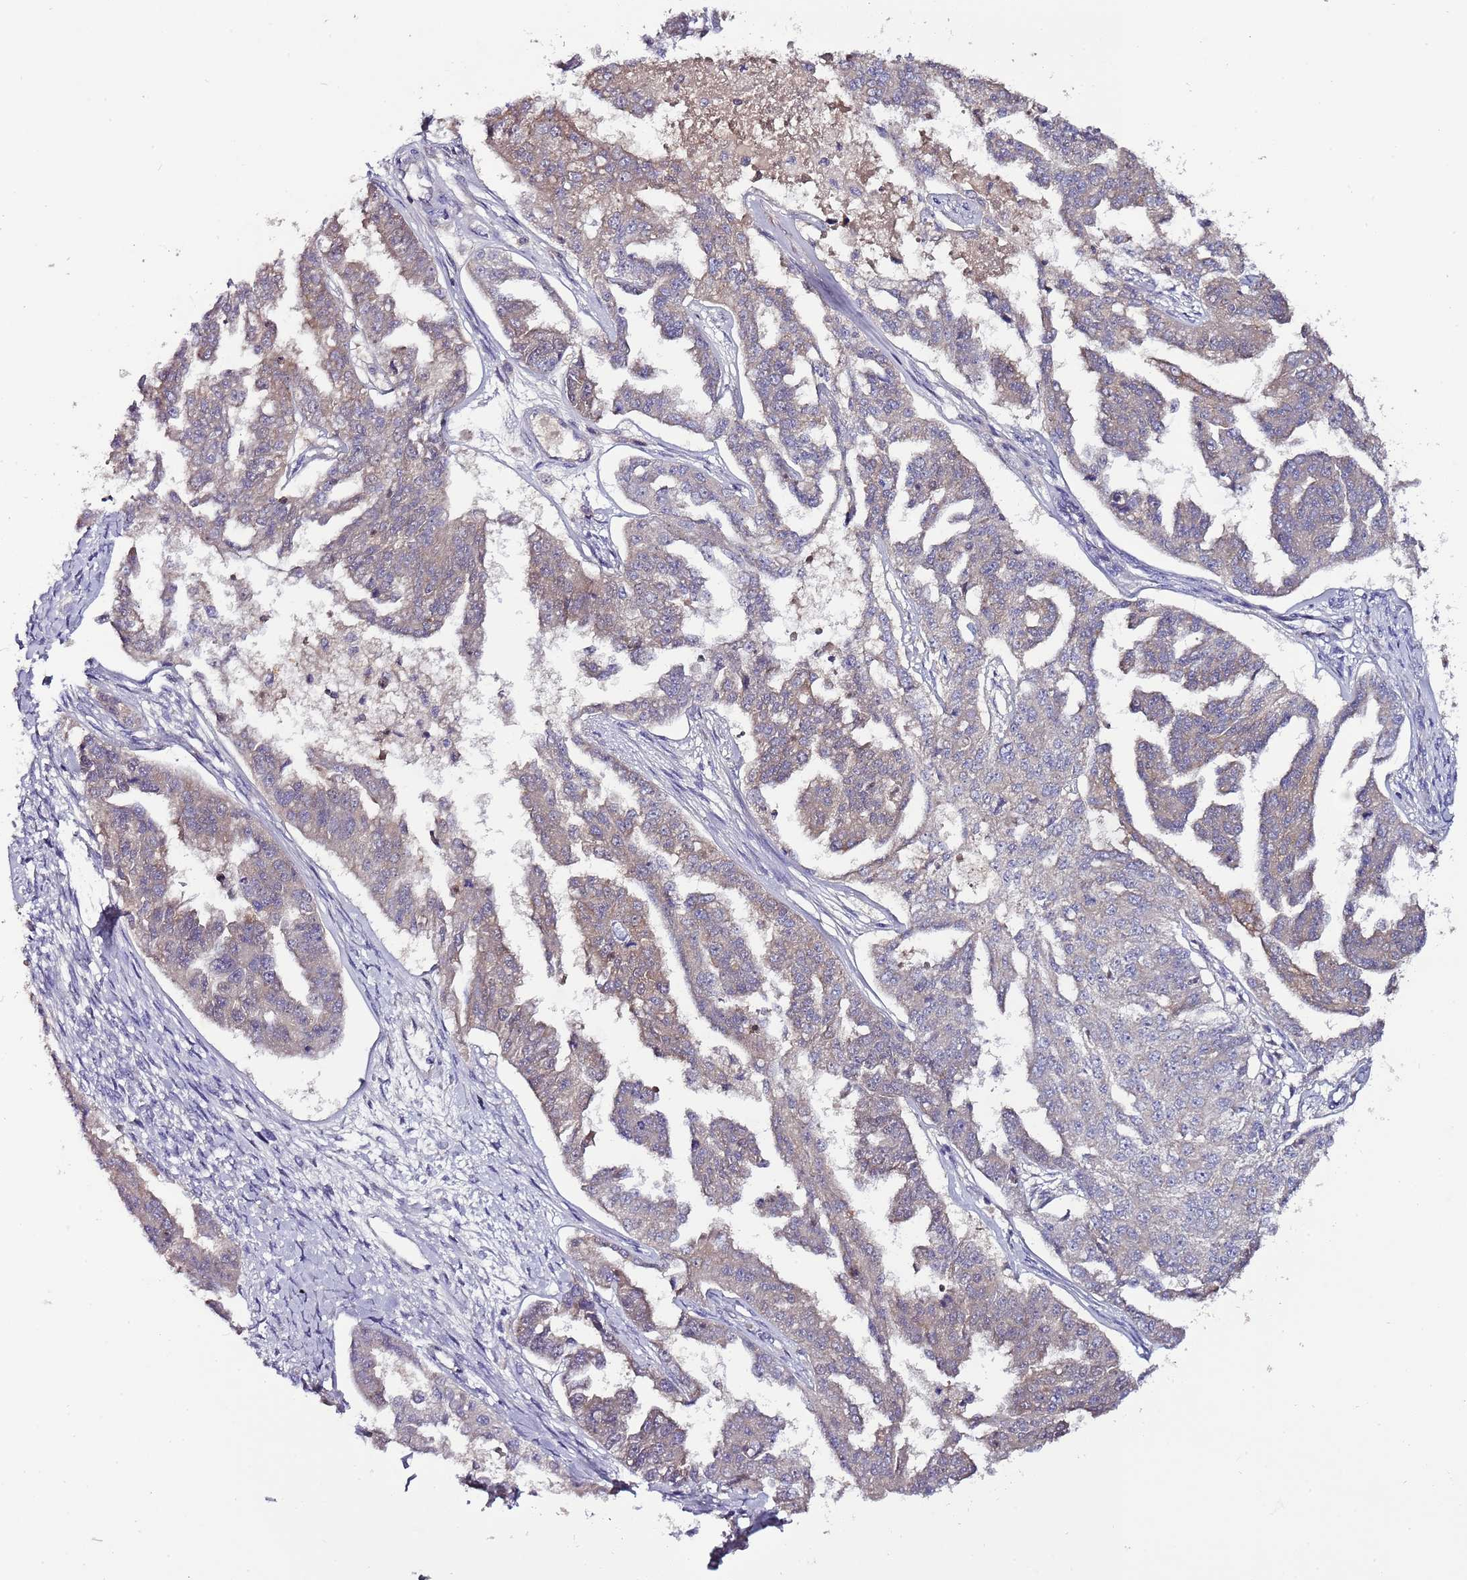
{"staining": {"intensity": "weak", "quantity": "<25%", "location": "cytoplasmic/membranous"}, "tissue": "ovarian cancer", "cell_type": "Tumor cells", "image_type": "cancer", "snomed": [{"axis": "morphology", "description": "Cystadenocarcinoma, serous, NOS"}, {"axis": "topography", "description": "Ovary"}], "caption": "IHC image of neoplastic tissue: human serous cystadenocarcinoma (ovarian) stained with DAB (3,3'-diaminobenzidine) reveals no significant protein staining in tumor cells.", "gene": "IGIP", "patient": {"sex": "female", "age": 58}}